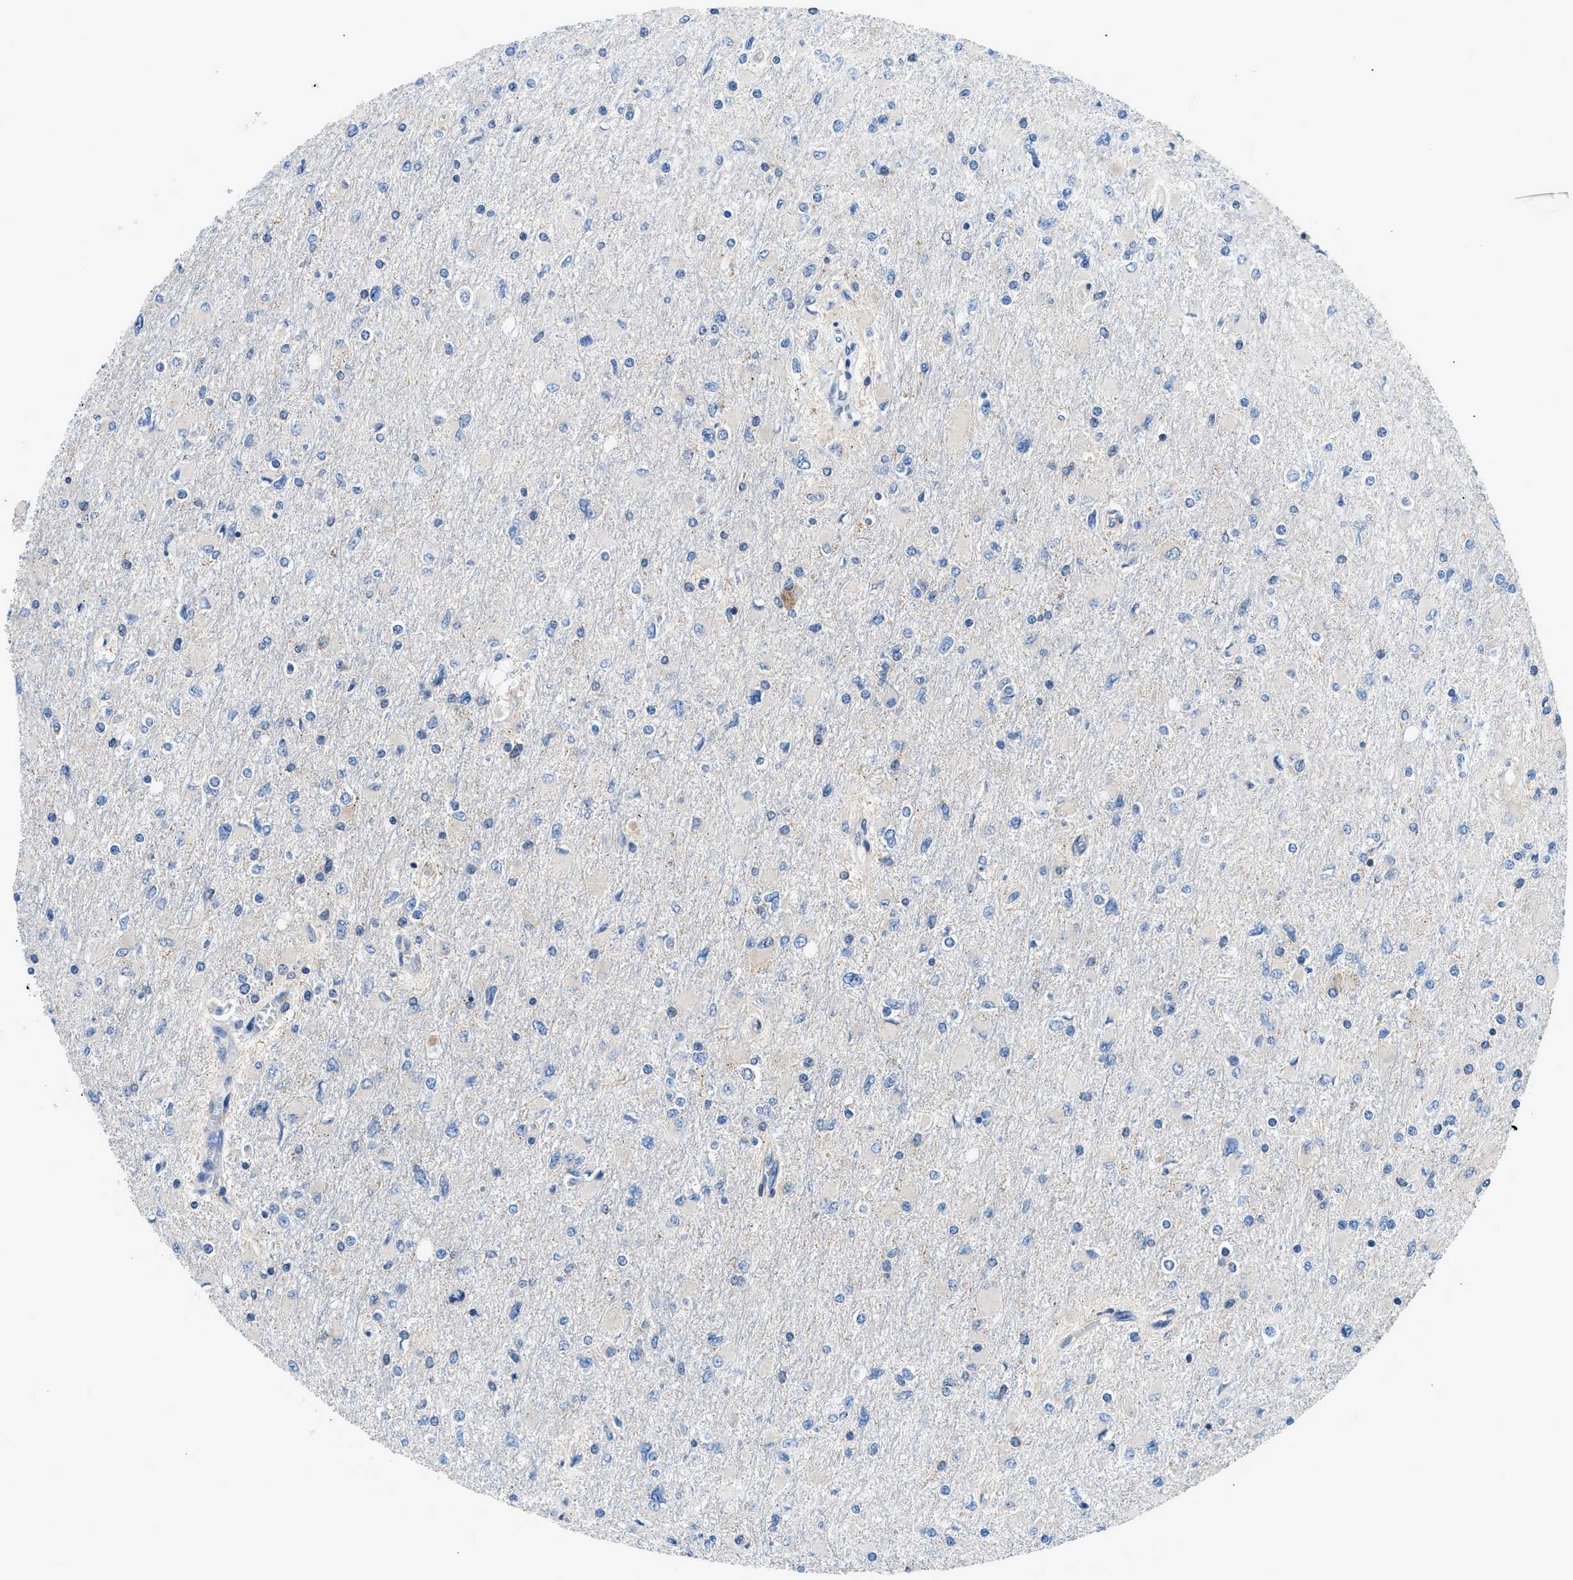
{"staining": {"intensity": "negative", "quantity": "none", "location": "none"}, "tissue": "glioma", "cell_type": "Tumor cells", "image_type": "cancer", "snomed": [{"axis": "morphology", "description": "Glioma, malignant, High grade"}, {"axis": "topography", "description": "Cerebral cortex"}], "caption": "IHC histopathology image of neoplastic tissue: human malignant glioma (high-grade) stained with DAB (3,3'-diaminobenzidine) exhibits no significant protein expression in tumor cells.", "gene": "LPIN2", "patient": {"sex": "female", "age": 36}}